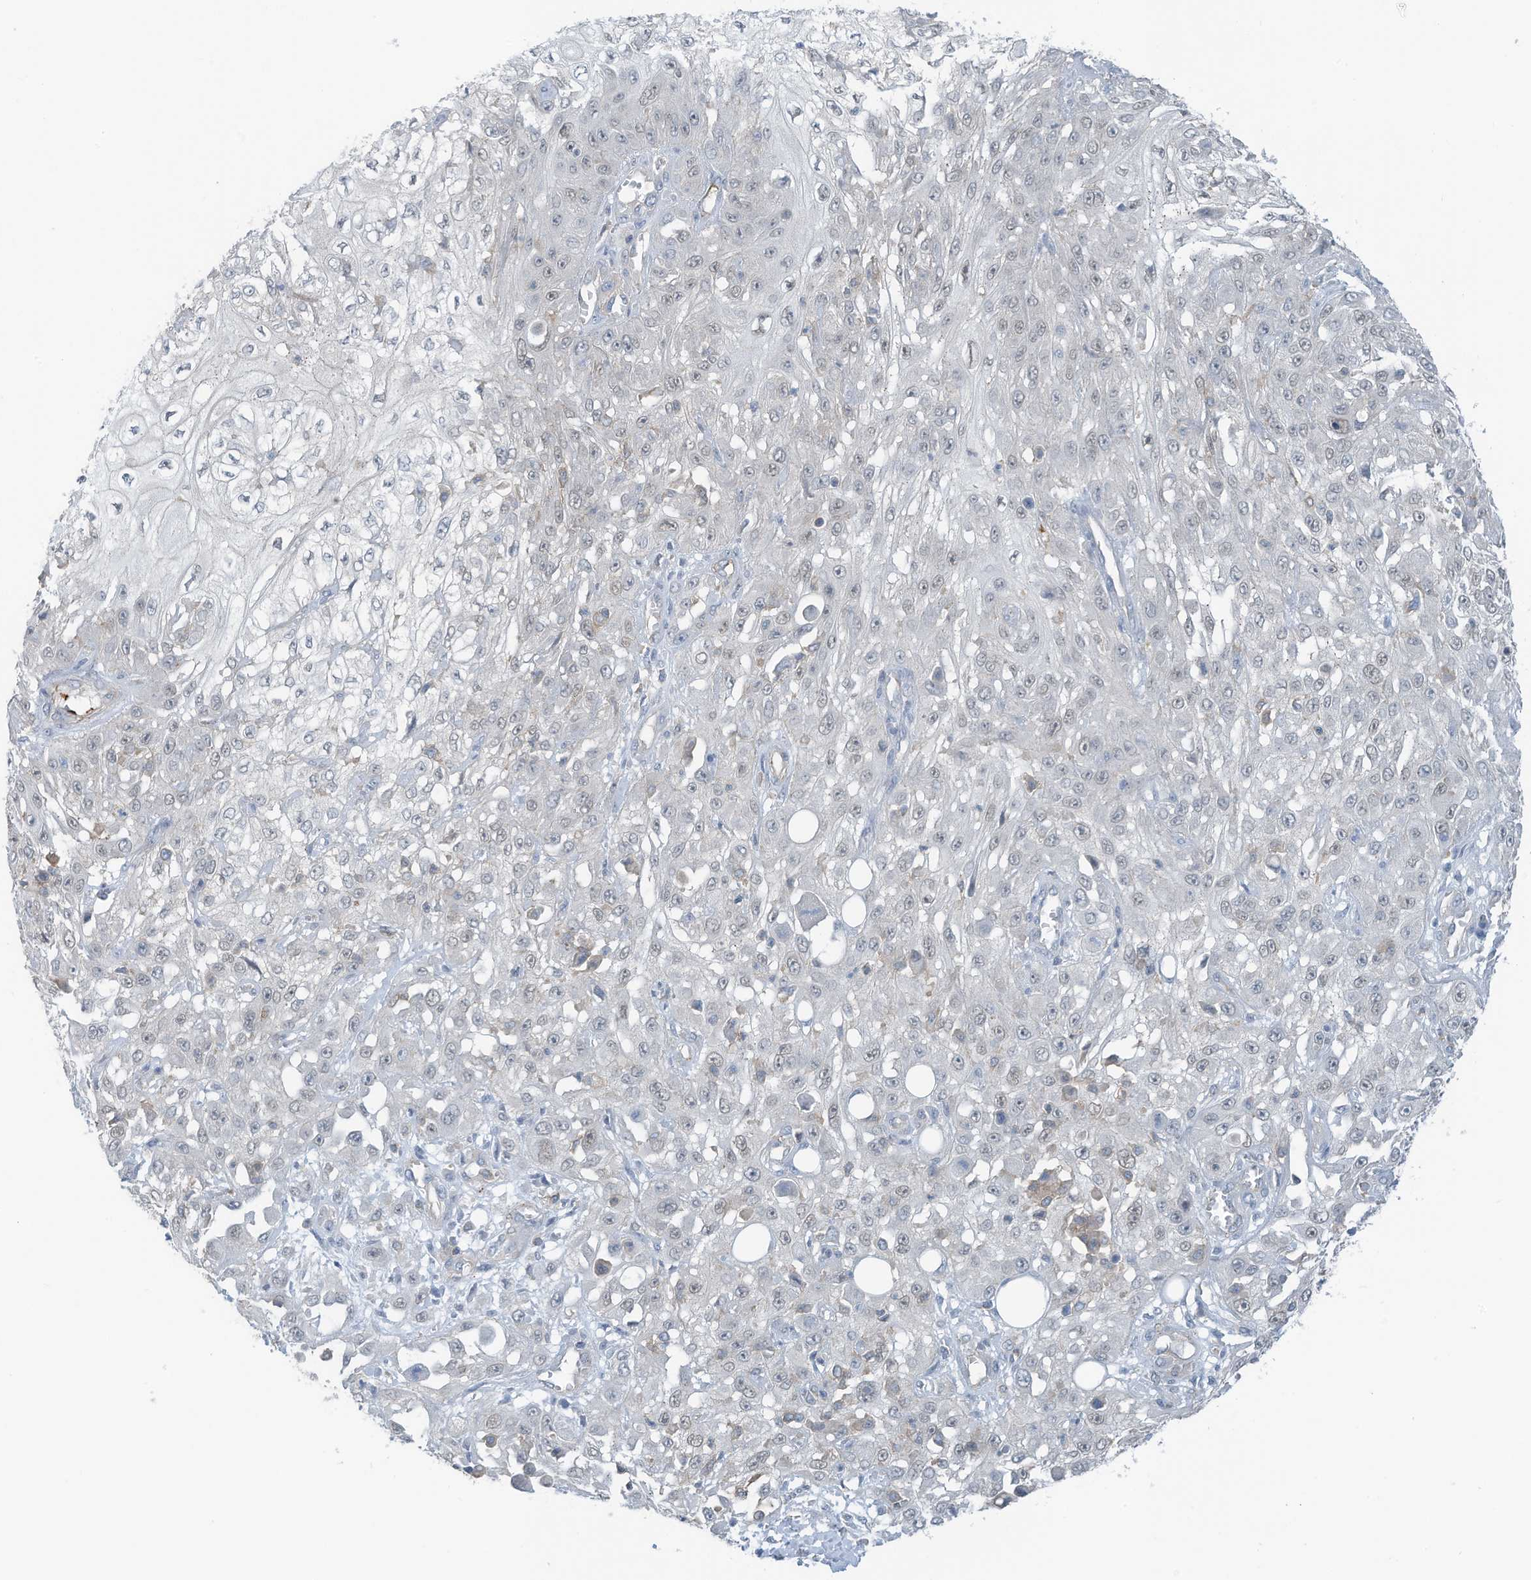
{"staining": {"intensity": "weak", "quantity": "<25%", "location": "nuclear"}, "tissue": "skin cancer", "cell_type": "Tumor cells", "image_type": "cancer", "snomed": [{"axis": "morphology", "description": "Squamous cell carcinoma, NOS"}, {"axis": "morphology", "description": "Squamous cell carcinoma, metastatic, NOS"}, {"axis": "topography", "description": "Skin"}, {"axis": "topography", "description": "Lymph node"}], "caption": "Immunohistochemistry (IHC) of human skin squamous cell carcinoma displays no positivity in tumor cells.", "gene": "ZNF846", "patient": {"sex": "male", "age": 75}}